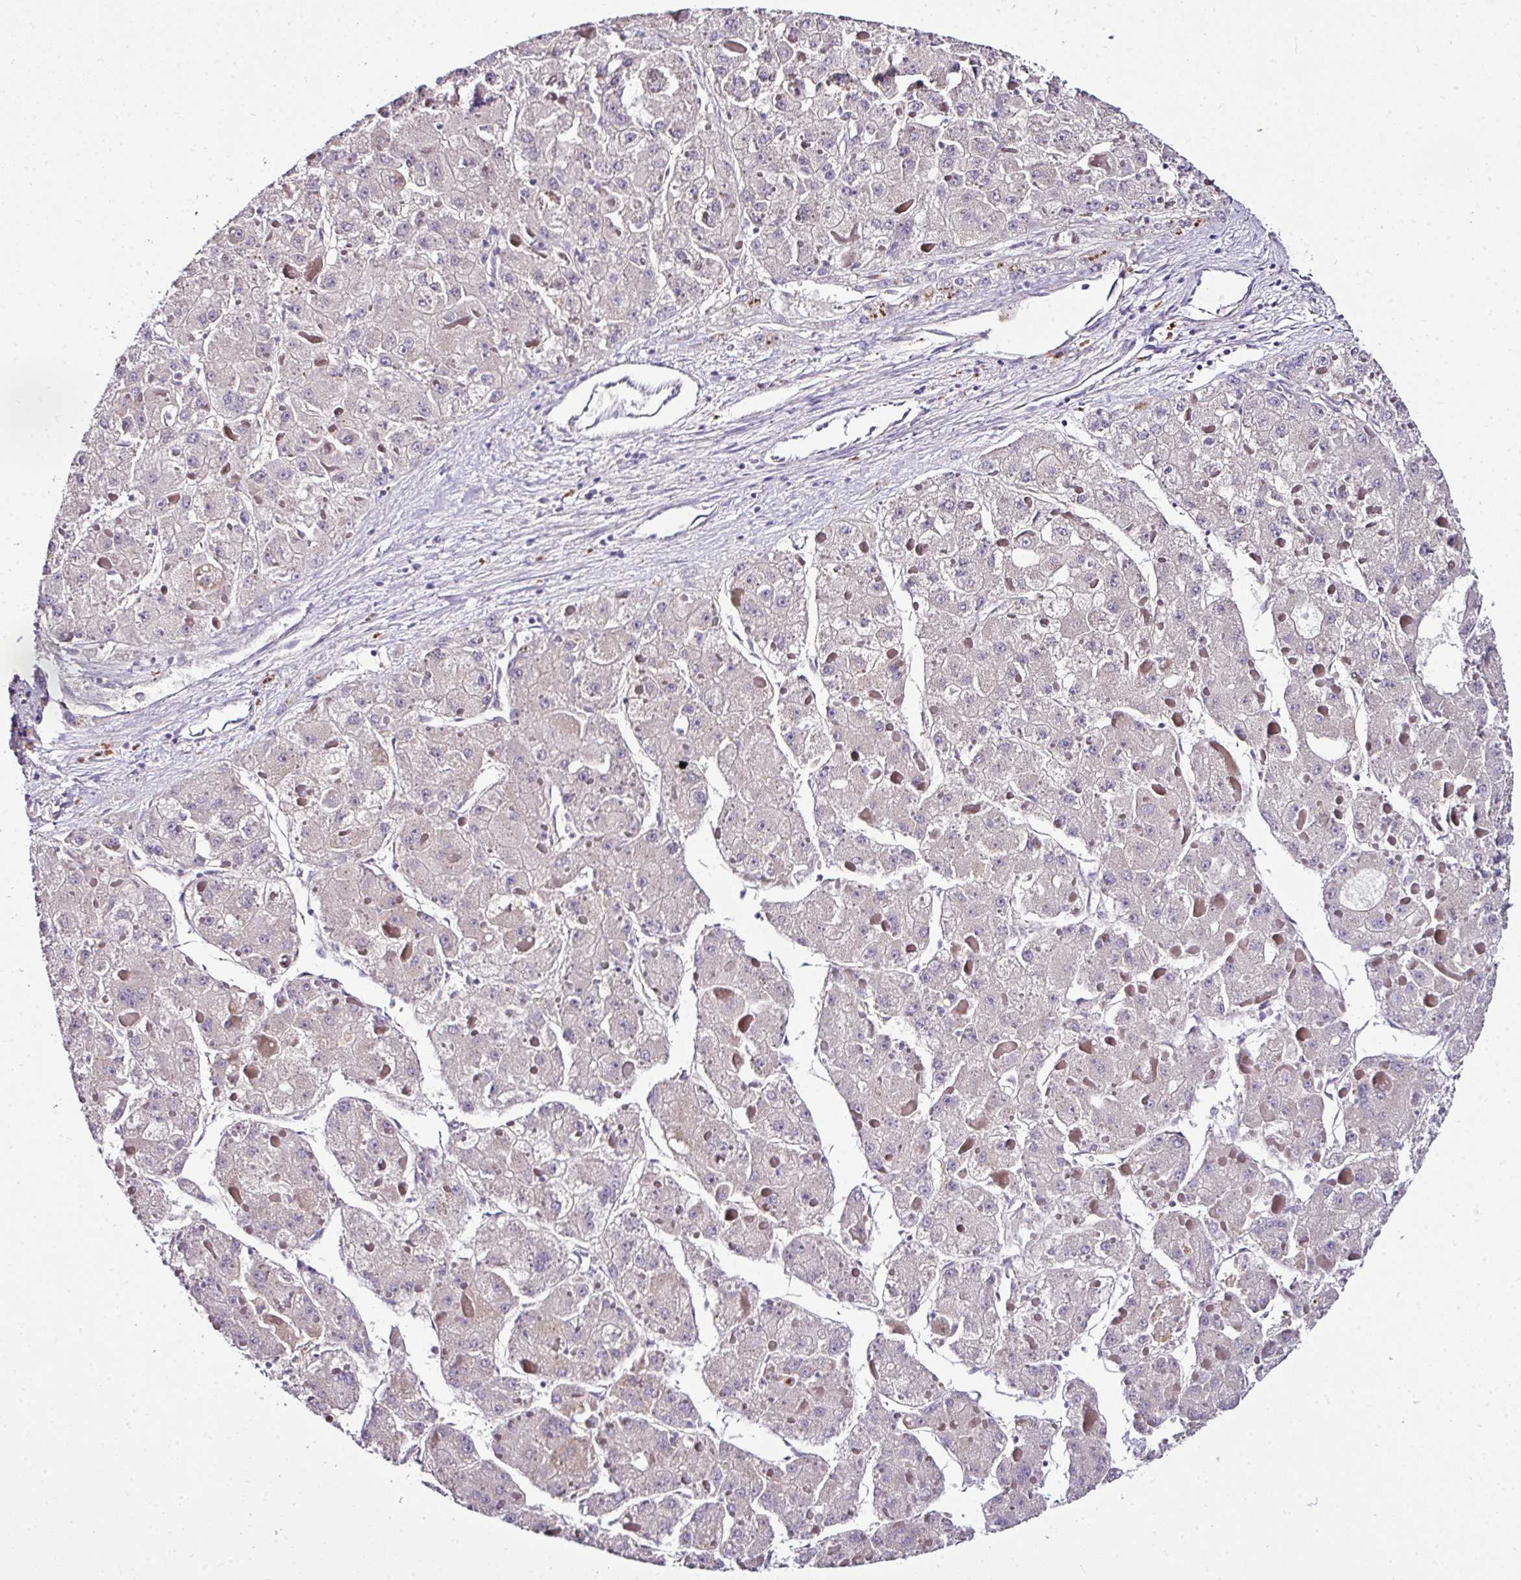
{"staining": {"intensity": "negative", "quantity": "none", "location": "none"}, "tissue": "liver cancer", "cell_type": "Tumor cells", "image_type": "cancer", "snomed": [{"axis": "morphology", "description": "Carcinoma, Hepatocellular, NOS"}, {"axis": "topography", "description": "Liver"}], "caption": "A histopathology image of liver cancer stained for a protein displays no brown staining in tumor cells.", "gene": "NAPSA", "patient": {"sex": "female", "age": 73}}